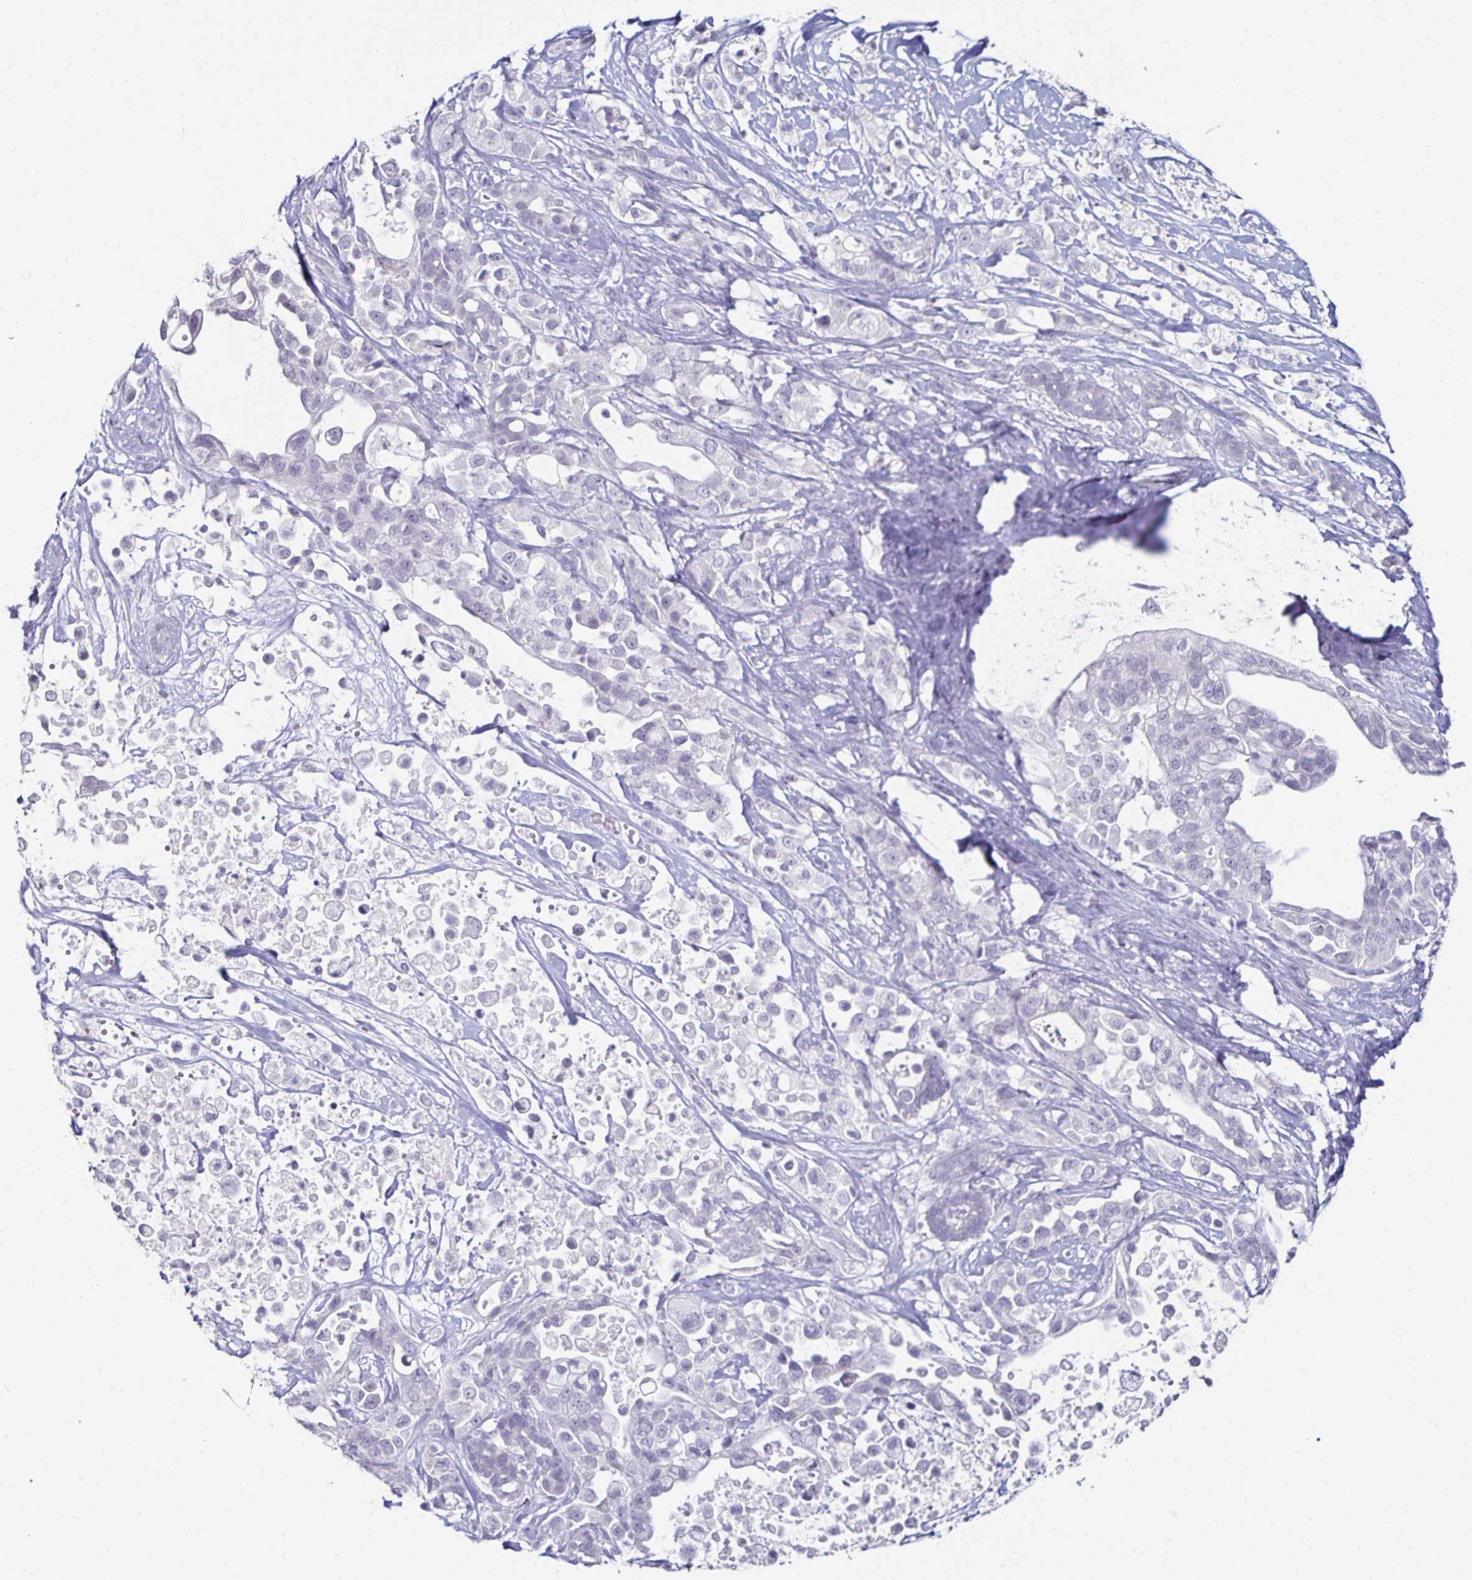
{"staining": {"intensity": "negative", "quantity": "none", "location": "none"}, "tissue": "pancreatic cancer", "cell_type": "Tumor cells", "image_type": "cancer", "snomed": [{"axis": "morphology", "description": "Adenocarcinoma, NOS"}, {"axis": "topography", "description": "Pancreas"}], "caption": "This is a image of immunohistochemistry (IHC) staining of pancreatic cancer (adenocarcinoma), which shows no expression in tumor cells.", "gene": "TOMM34", "patient": {"sex": "male", "age": 44}}